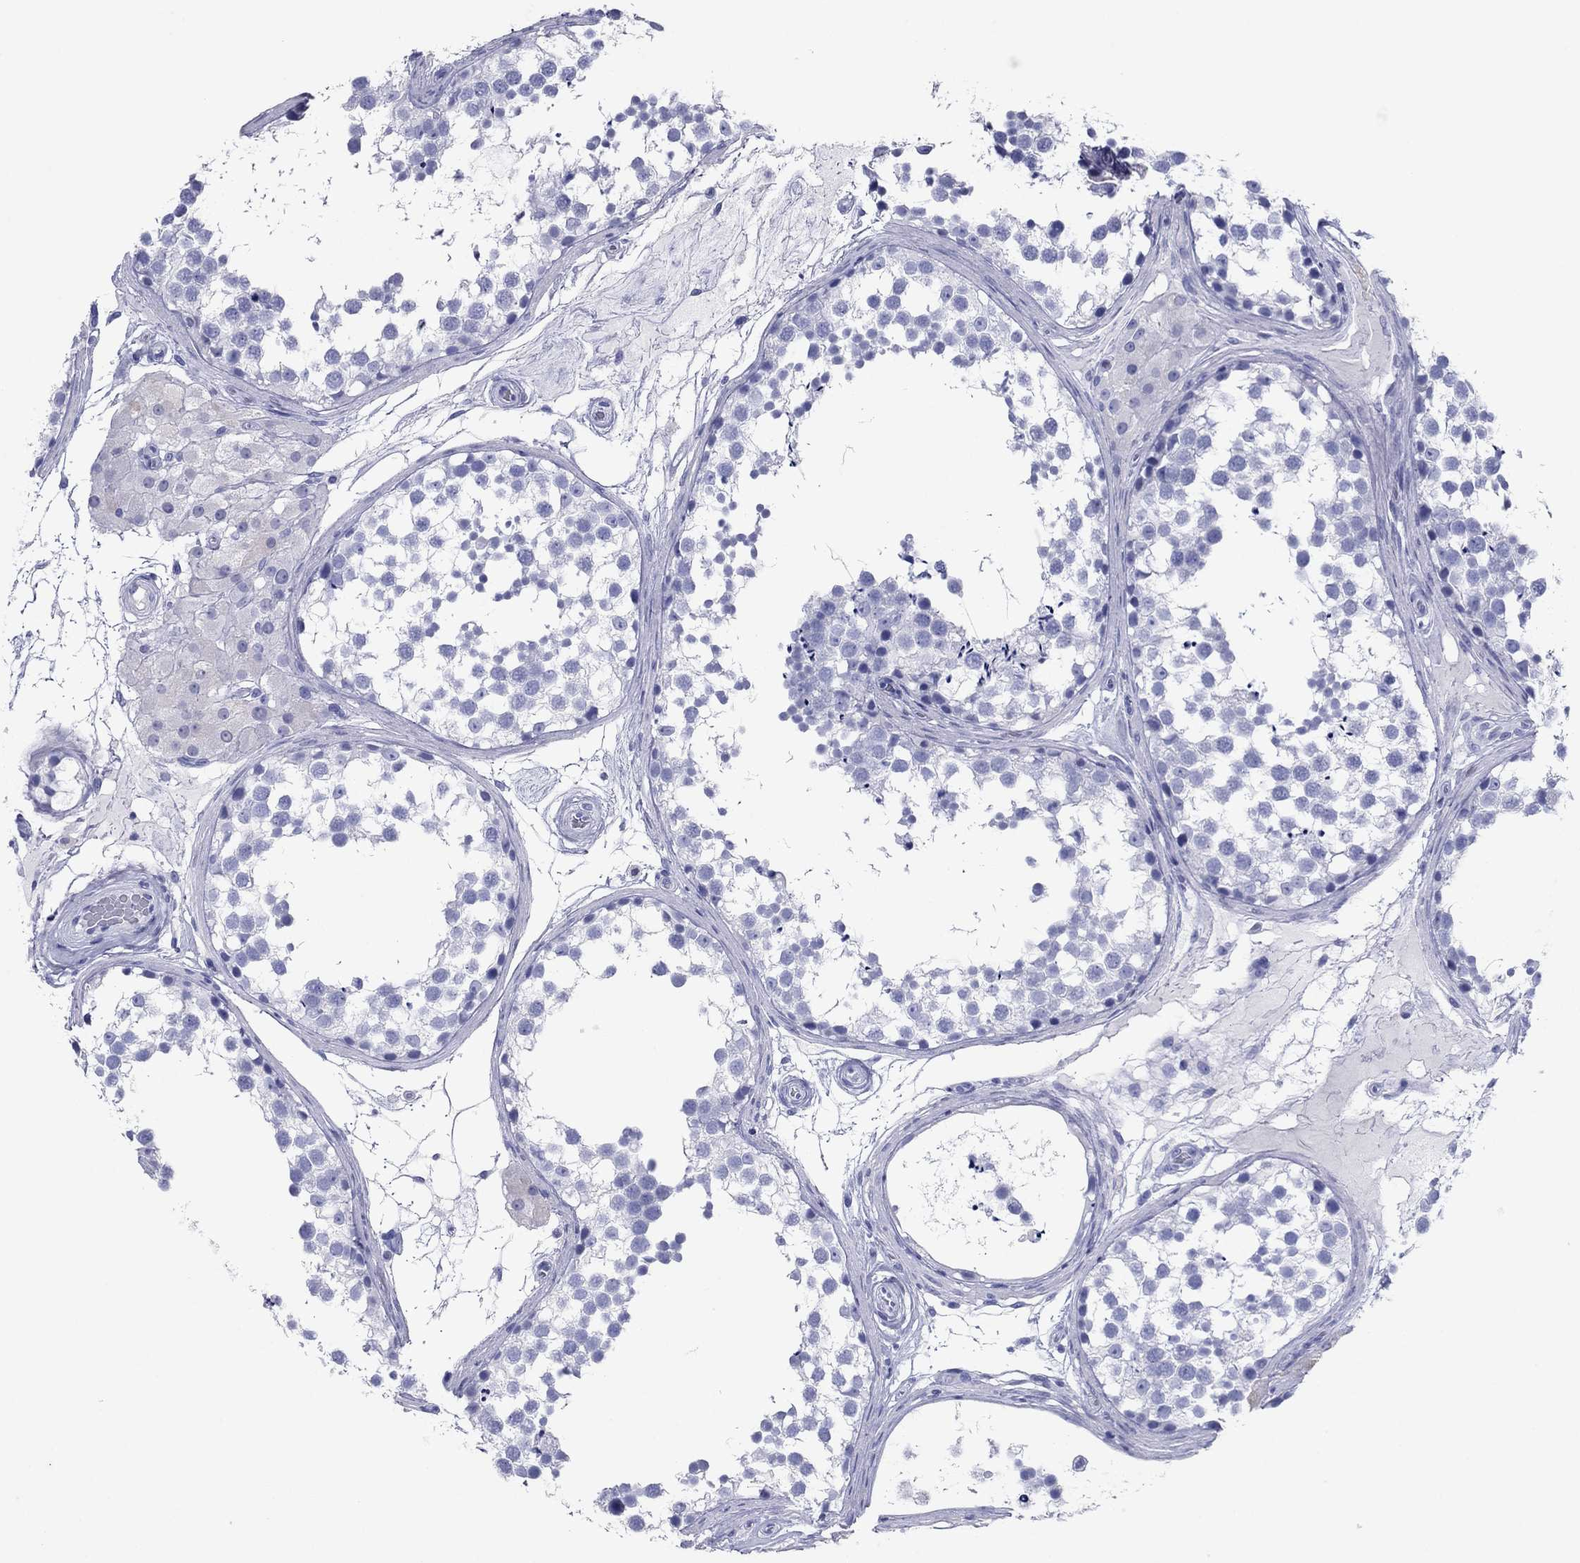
{"staining": {"intensity": "negative", "quantity": "none", "location": "none"}, "tissue": "testis", "cell_type": "Cells in seminiferous ducts", "image_type": "normal", "snomed": [{"axis": "morphology", "description": "Normal tissue, NOS"}, {"axis": "morphology", "description": "Seminoma, NOS"}, {"axis": "topography", "description": "Testis"}], "caption": "The photomicrograph reveals no significant positivity in cells in seminiferous ducts of testis.", "gene": "ATP4A", "patient": {"sex": "male", "age": 65}}